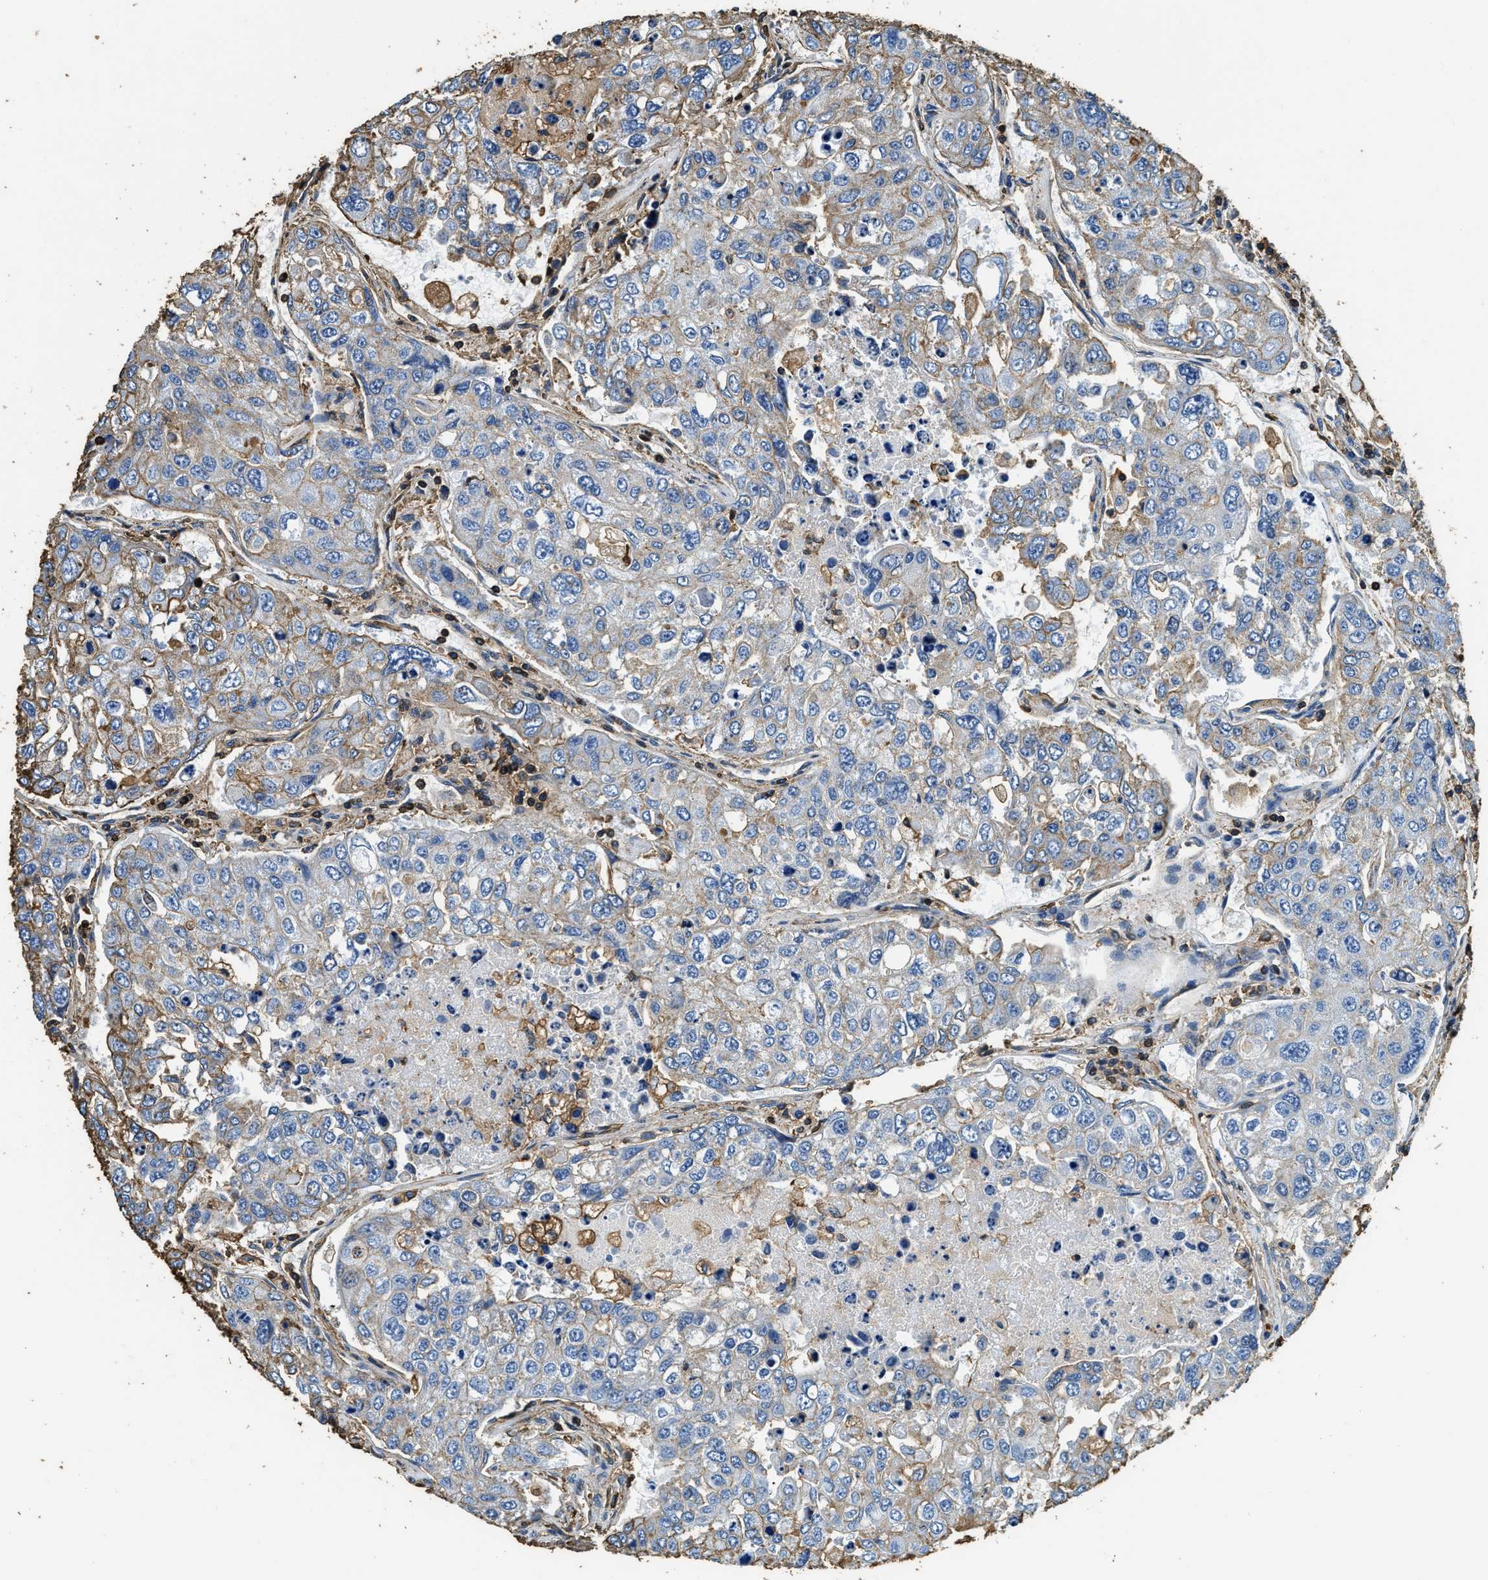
{"staining": {"intensity": "weak", "quantity": "<25%", "location": "cytoplasmic/membranous"}, "tissue": "urothelial cancer", "cell_type": "Tumor cells", "image_type": "cancer", "snomed": [{"axis": "morphology", "description": "Urothelial carcinoma, High grade"}, {"axis": "topography", "description": "Lymph node"}, {"axis": "topography", "description": "Urinary bladder"}], "caption": "Immunohistochemistry (IHC) of urothelial cancer demonstrates no expression in tumor cells. The staining was performed using DAB (3,3'-diaminobenzidine) to visualize the protein expression in brown, while the nuclei were stained in blue with hematoxylin (Magnification: 20x).", "gene": "ACCS", "patient": {"sex": "male", "age": 51}}